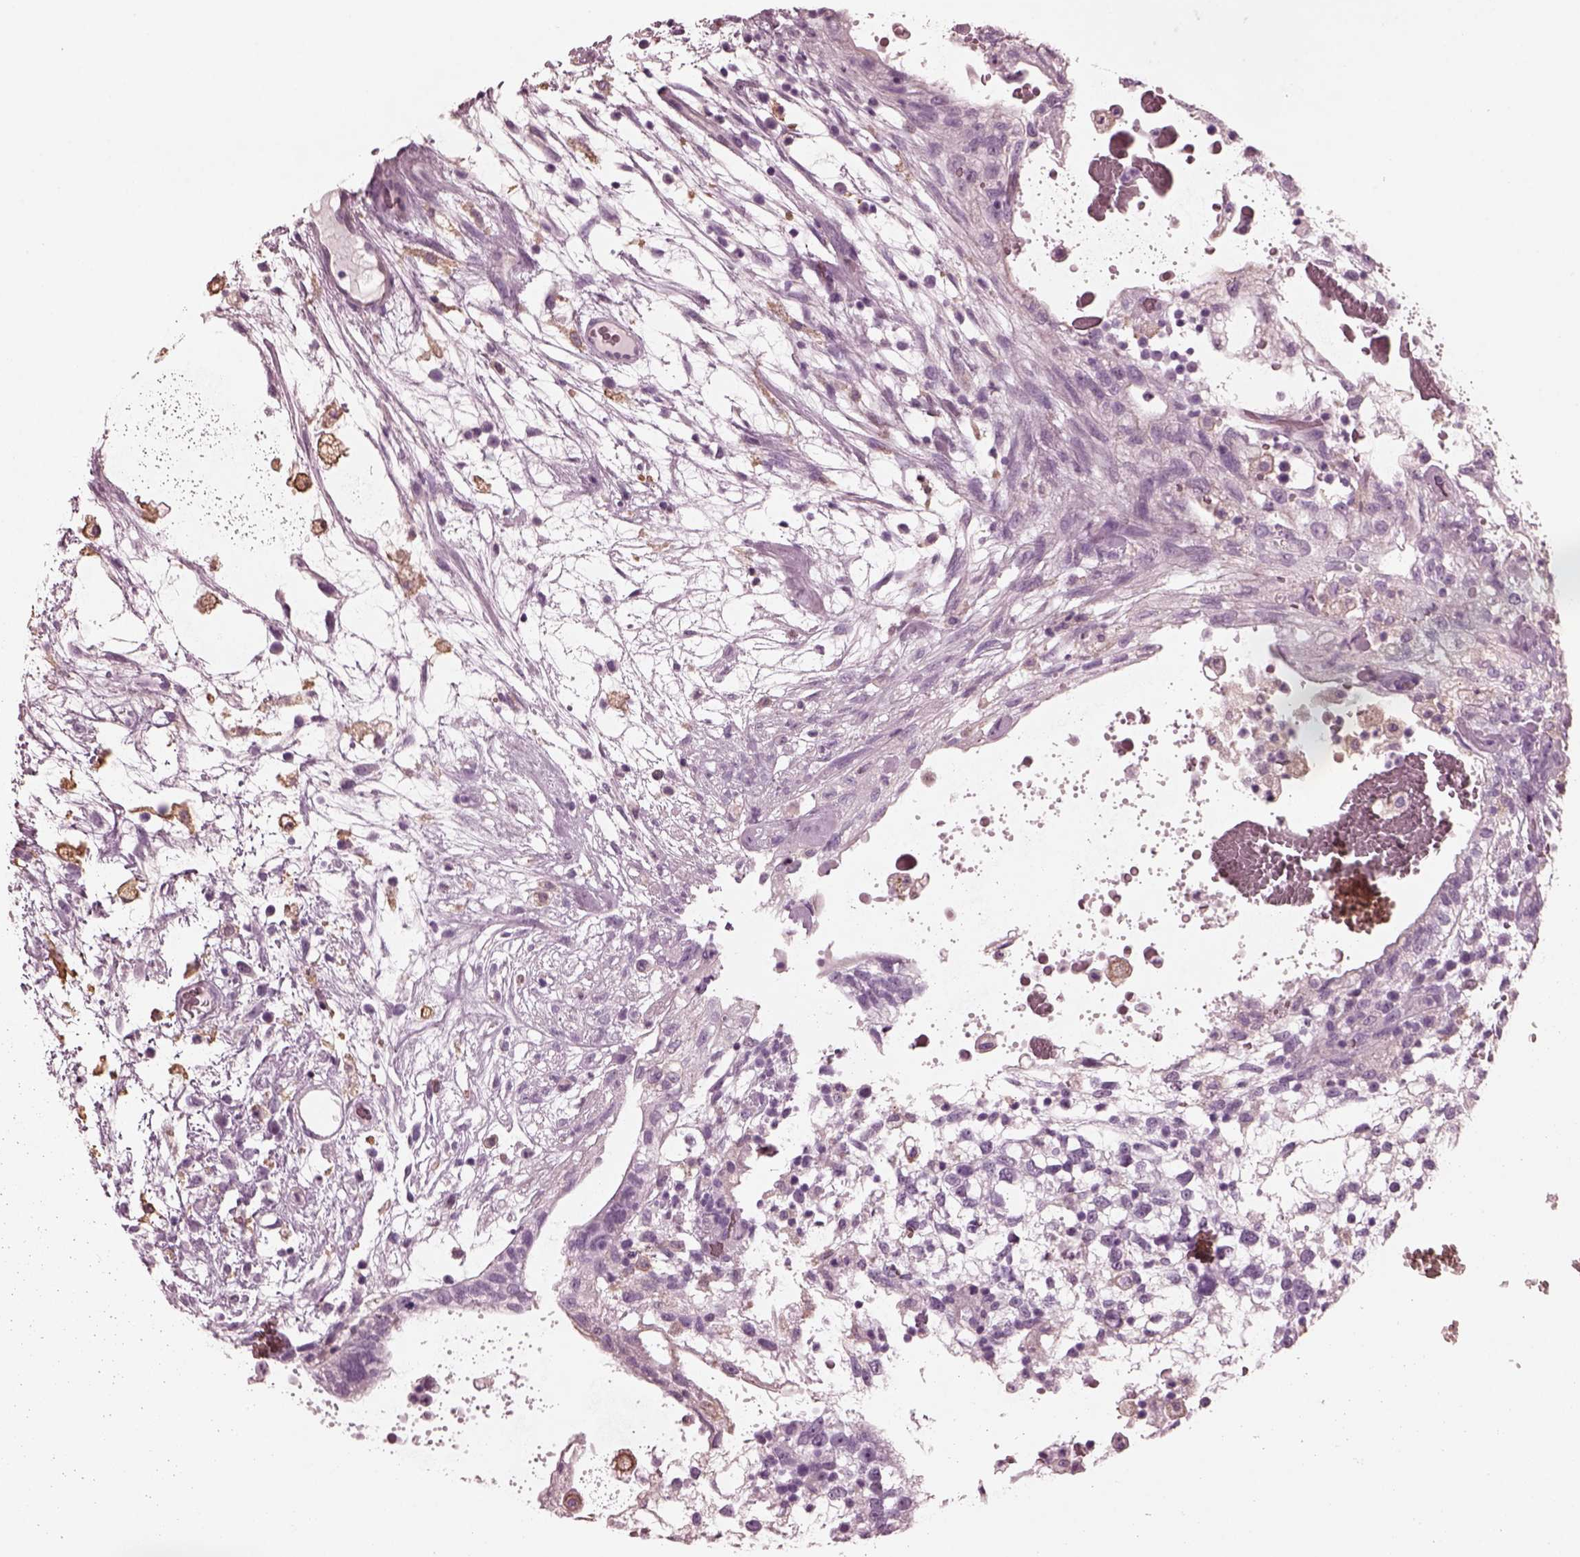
{"staining": {"intensity": "negative", "quantity": "none", "location": "none"}, "tissue": "testis cancer", "cell_type": "Tumor cells", "image_type": "cancer", "snomed": [{"axis": "morphology", "description": "Normal tissue, NOS"}, {"axis": "morphology", "description": "Carcinoma, Embryonal, NOS"}, {"axis": "topography", "description": "Testis"}], "caption": "Embryonal carcinoma (testis) was stained to show a protein in brown. There is no significant expression in tumor cells.", "gene": "CGA", "patient": {"sex": "male", "age": 32}}